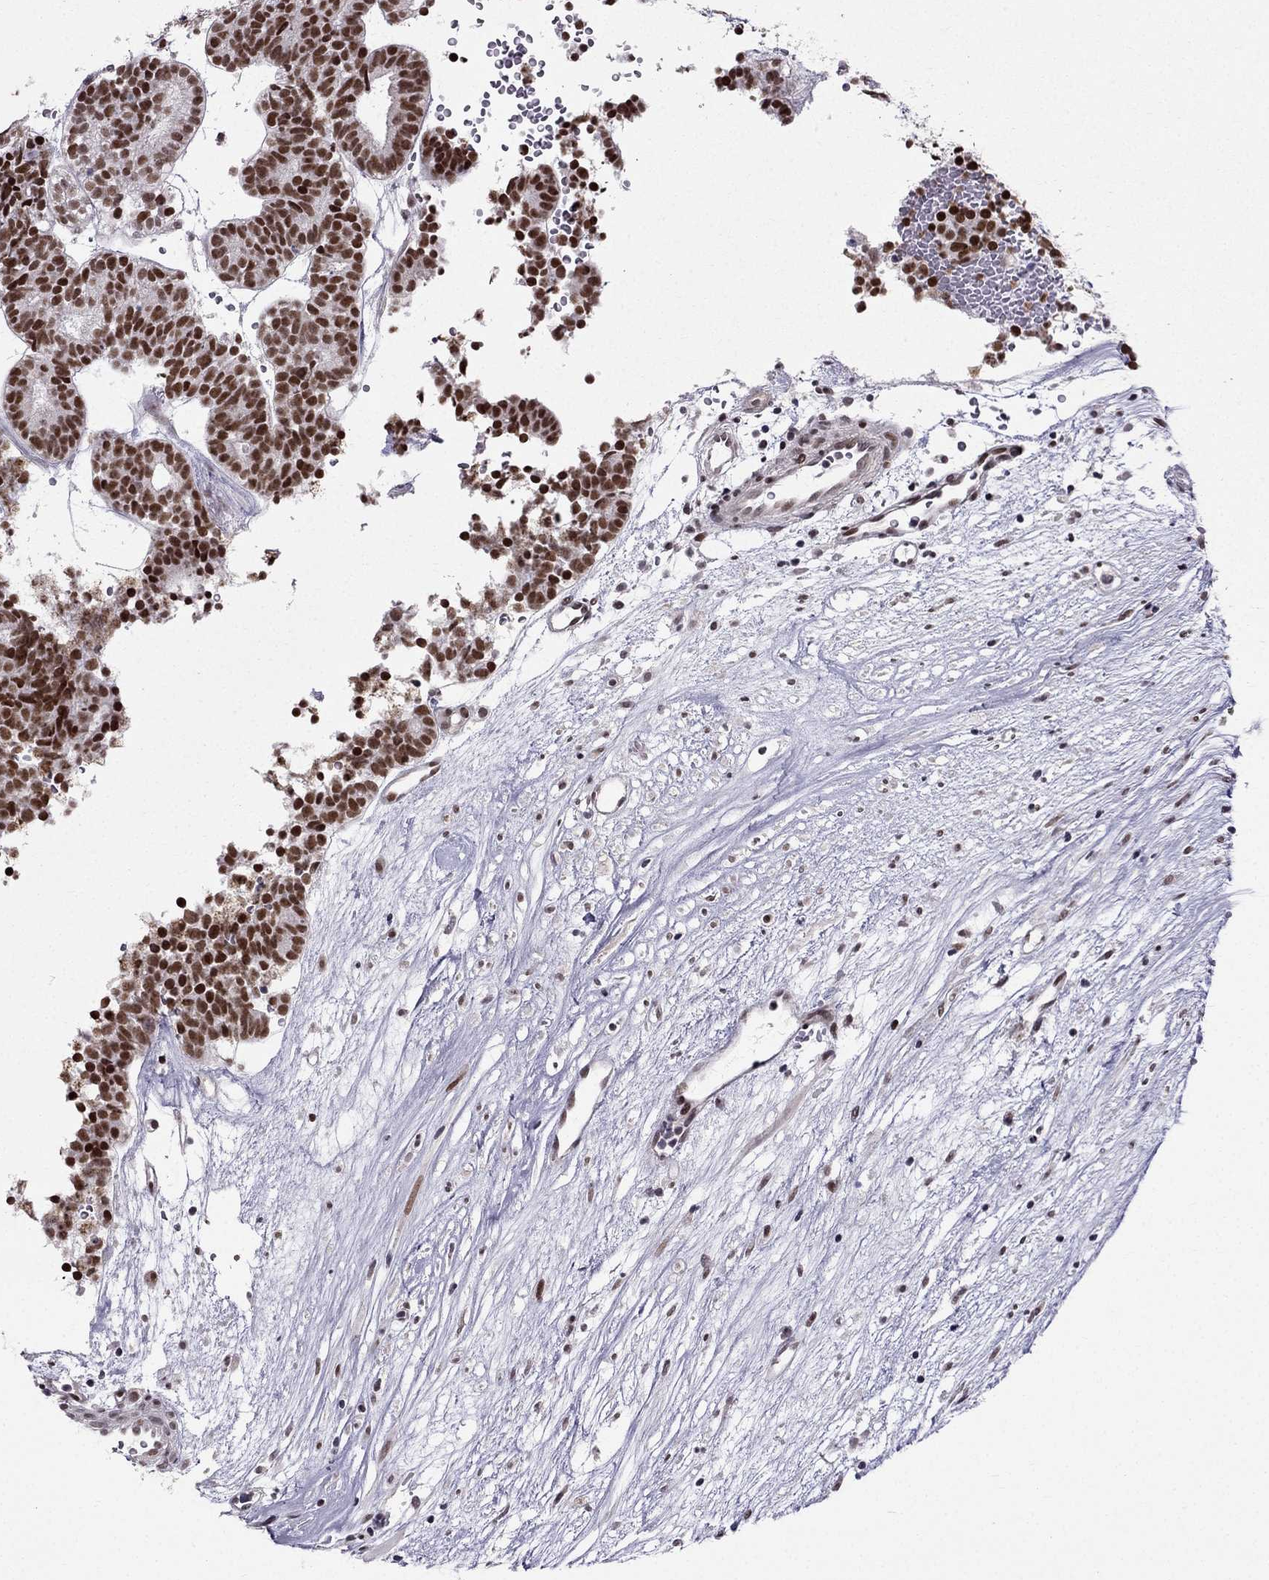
{"staining": {"intensity": "strong", "quantity": "25%-75%", "location": "nuclear"}, "tissue": "head and neck cancer", "cell_type": "Tumor cells", "image_type": "cancer", "snomed": [{"axis": "morphology", "description": "Adenocarcinoma, NOS"}, {"axis": "topography", "description": "Head-Neck"}], "caption": "IHC micrograph of neoplastic tissue: human head and neck cancer (adenocarcinoma) stained using immunohistochemistry (IHC) reveals high levels of strong protein expression localized specifically in the nuclear of tumor cells, appearing as a nuclear brown color.", "gene": "RPRD2", "patient": {"sex": "female", "age": 81}}